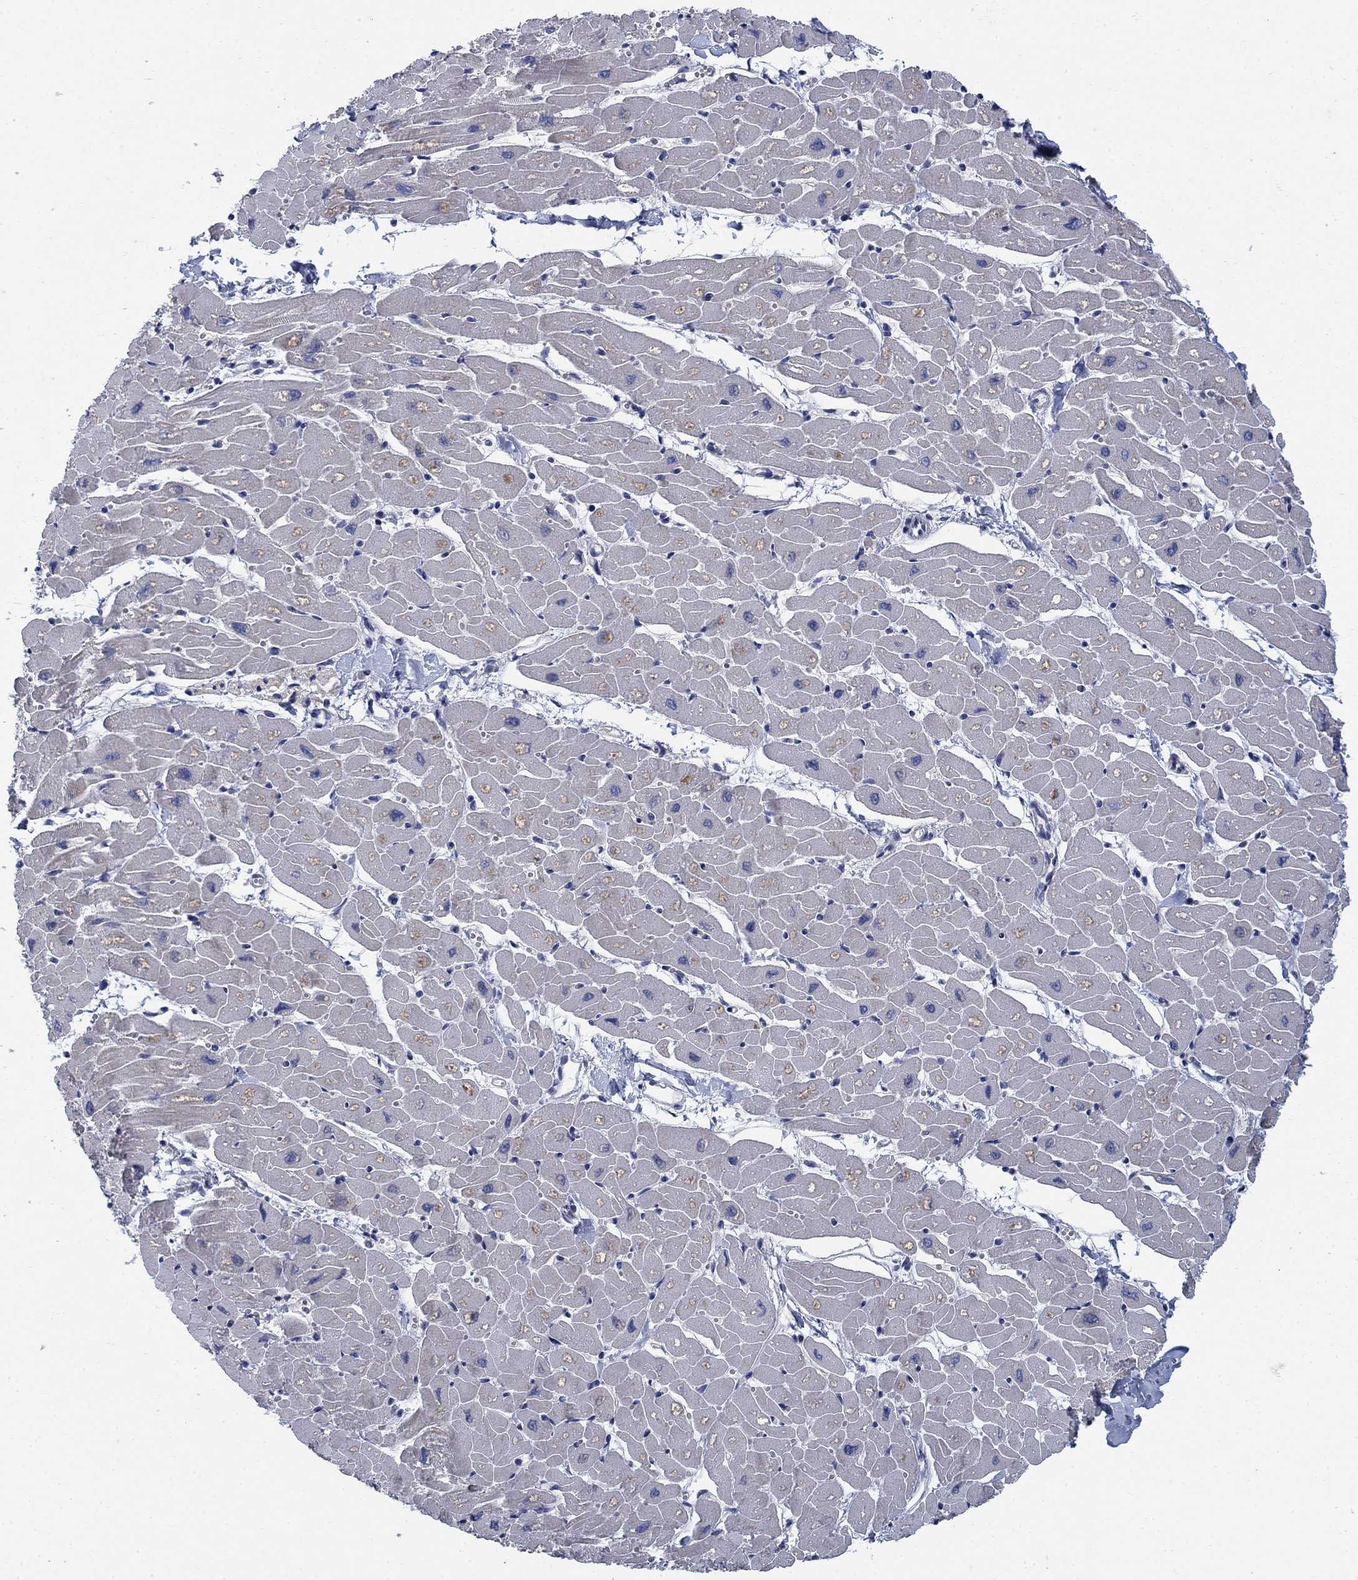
{"staining": {"intensity": "negative", "quantity": "none", "location": "none"}, "tissue": "heart muscle", "cell_type": "Cardiomyocytes", "image_type": "normal", "snomed": [{"axis": "morphology", "description": "Normal tissue, NOS"}, {"axis": "topography", "description": "Heart"}], "caption": "DAB (3,3'-diaminobenzidine) immunohistochemical staining of unremarkable human heart muscle exhibits no significant staining in cardiomyocytes. (DAB (3,3'-diaminobenzidine) immunohistochemistry (IHC), high magnification).", "gene": "DNER", "patient": {"sex": "male", "age": 57}}